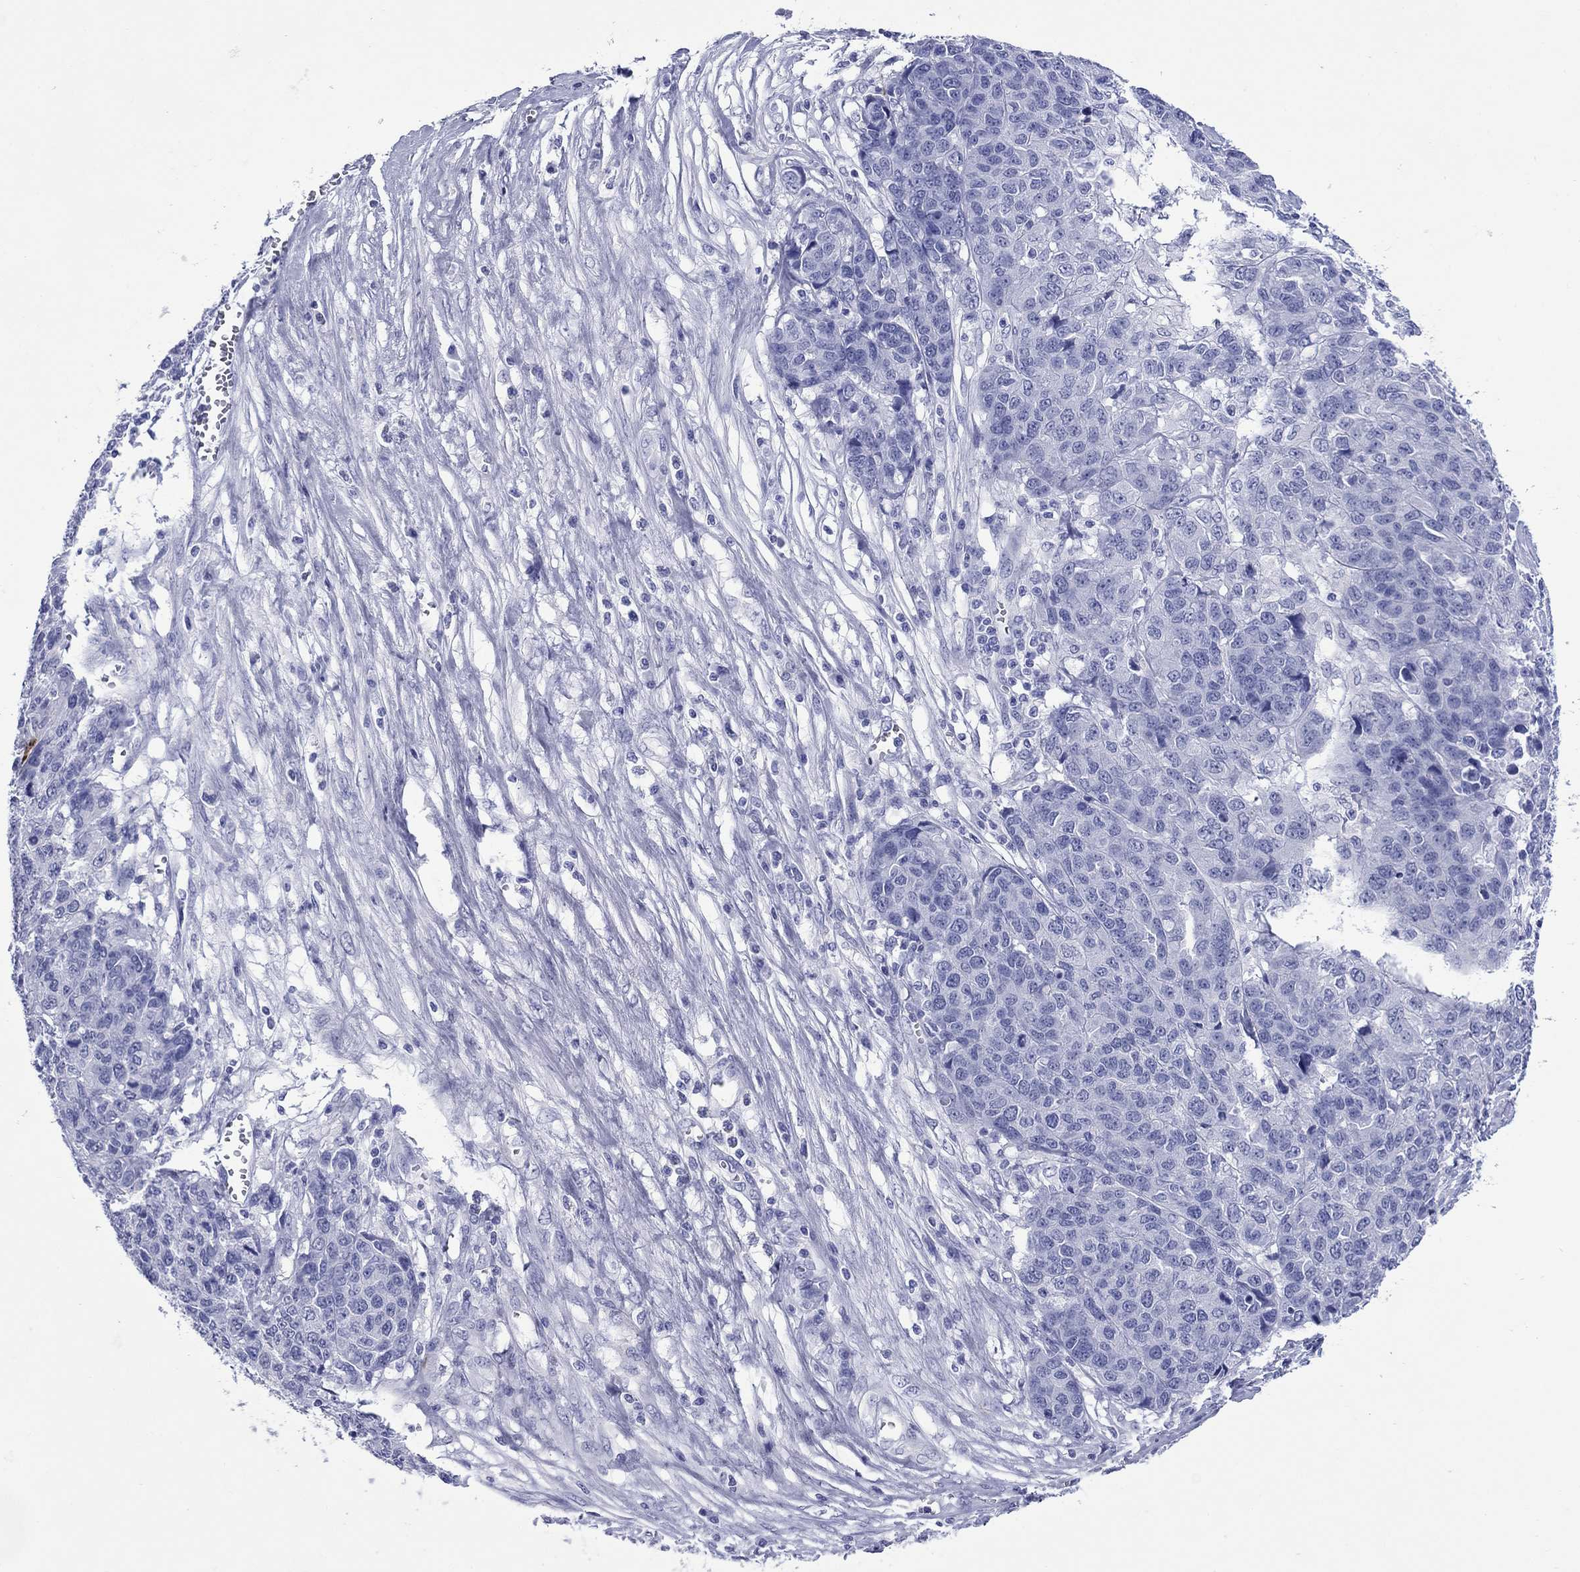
{"staining": {"intensity": "negative", "quantity": "none", "location": "none"}, "tissue": "ovarian cancer", "cell_type": "Tumor cells", "image_type": "cancer", "snomed": [{"axis": "morphology", "description": "Cystadenocarcinoma, serous, NOS"}, {"axis": "topography", "description": "Ovary"}], "caption": "Tumor cells are negative for protein expression in human ovarian serous cystadenocarcinoma.", "gene": "ROM1", "patient": {"sex": "female", "age": 87}}